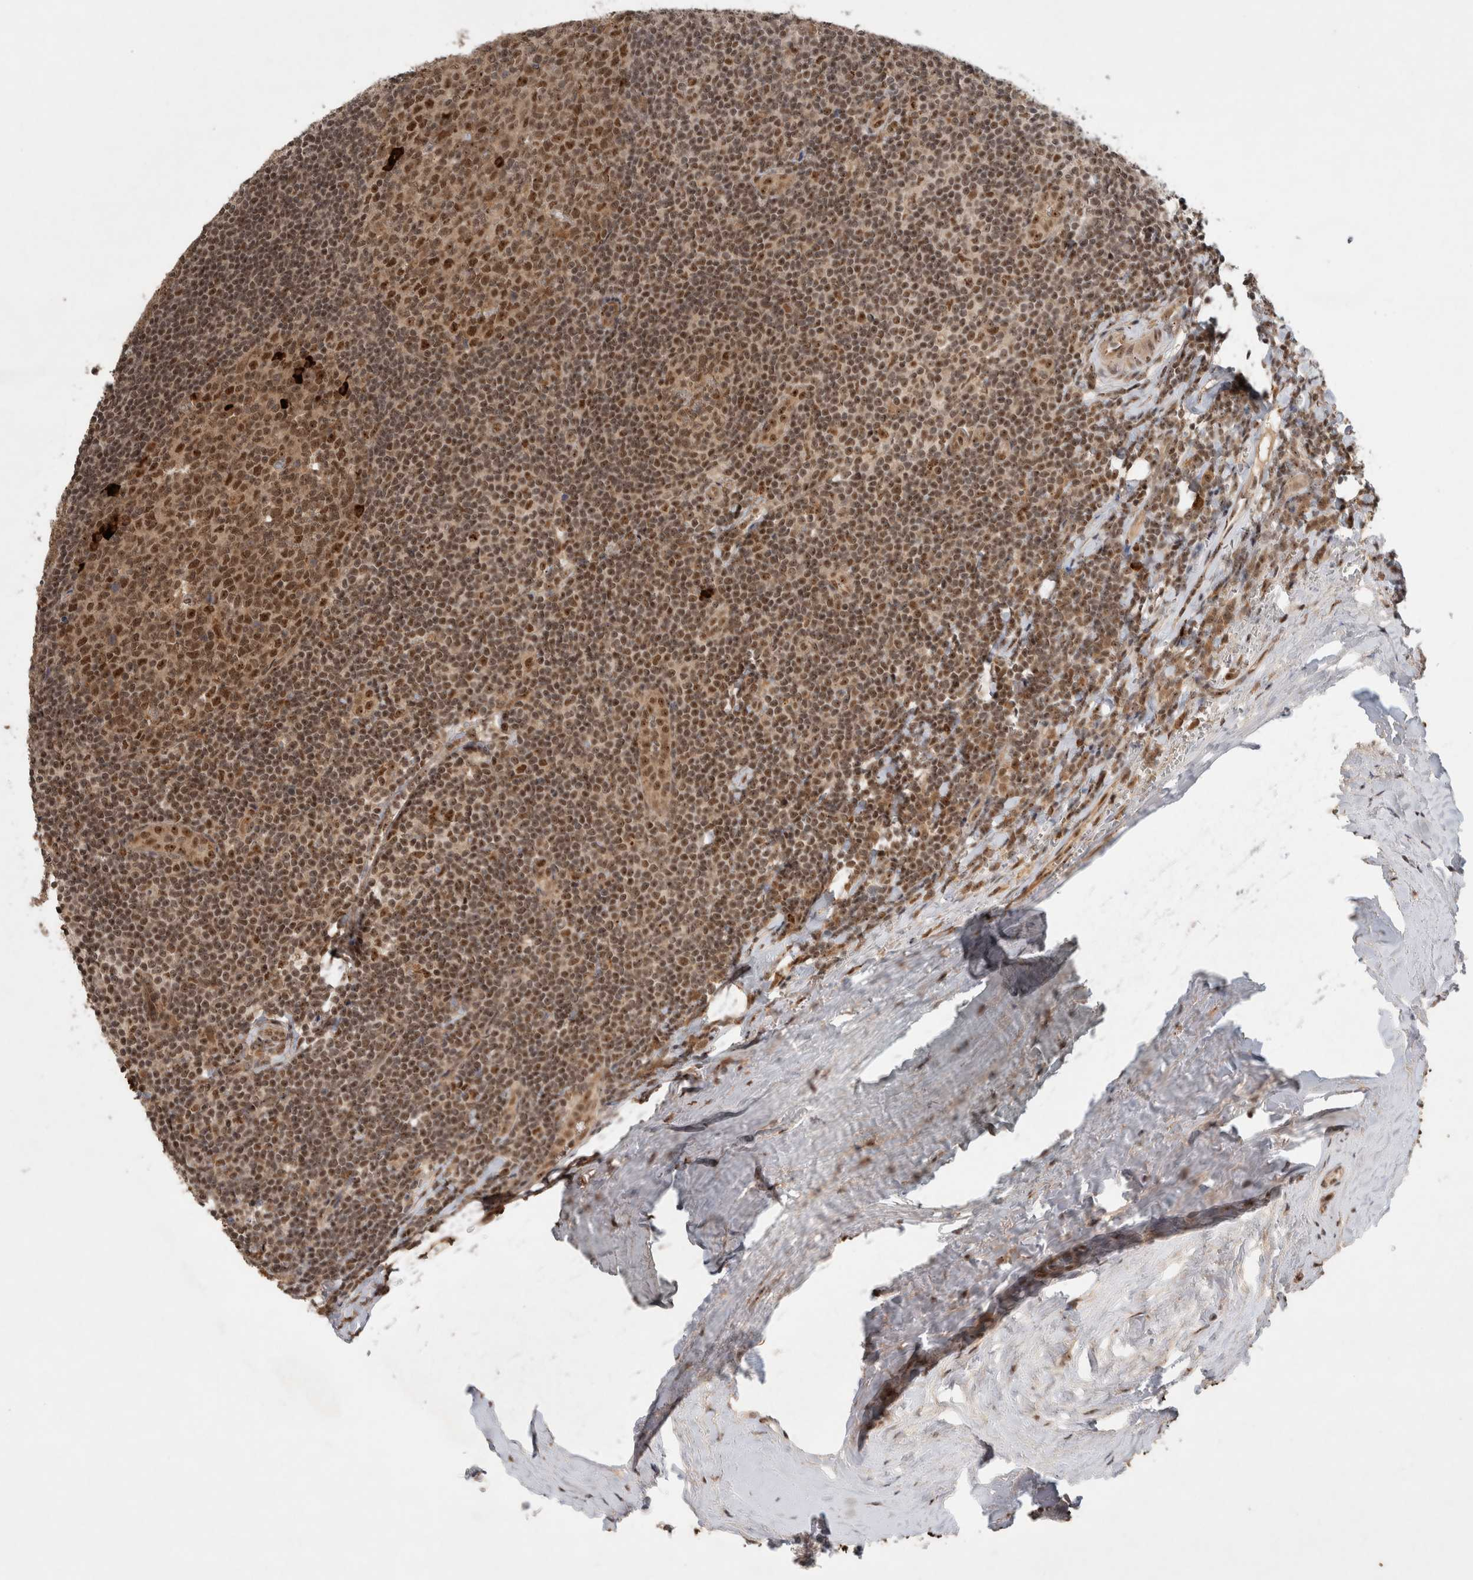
{"staining": {"intensity": "moderate", "quantity": ">75%", "location": "nuclear"}, "tissue": "tonsil", "cell_type": "Germinal center cells", "image_type": "normal", "snomed": [{"axis": "morphology", "description": "Normal tissue, NOS"}, {"axis": "topography", "description": "Tonsil"}], "caption": "Moderate nuclear staining for a protein is appreciated in about >75% of germinal center cells of unremarkable tonsil using IHC.", "gene": "MPHOSPH6", "patient": {"sex": "male", "age": 27}}